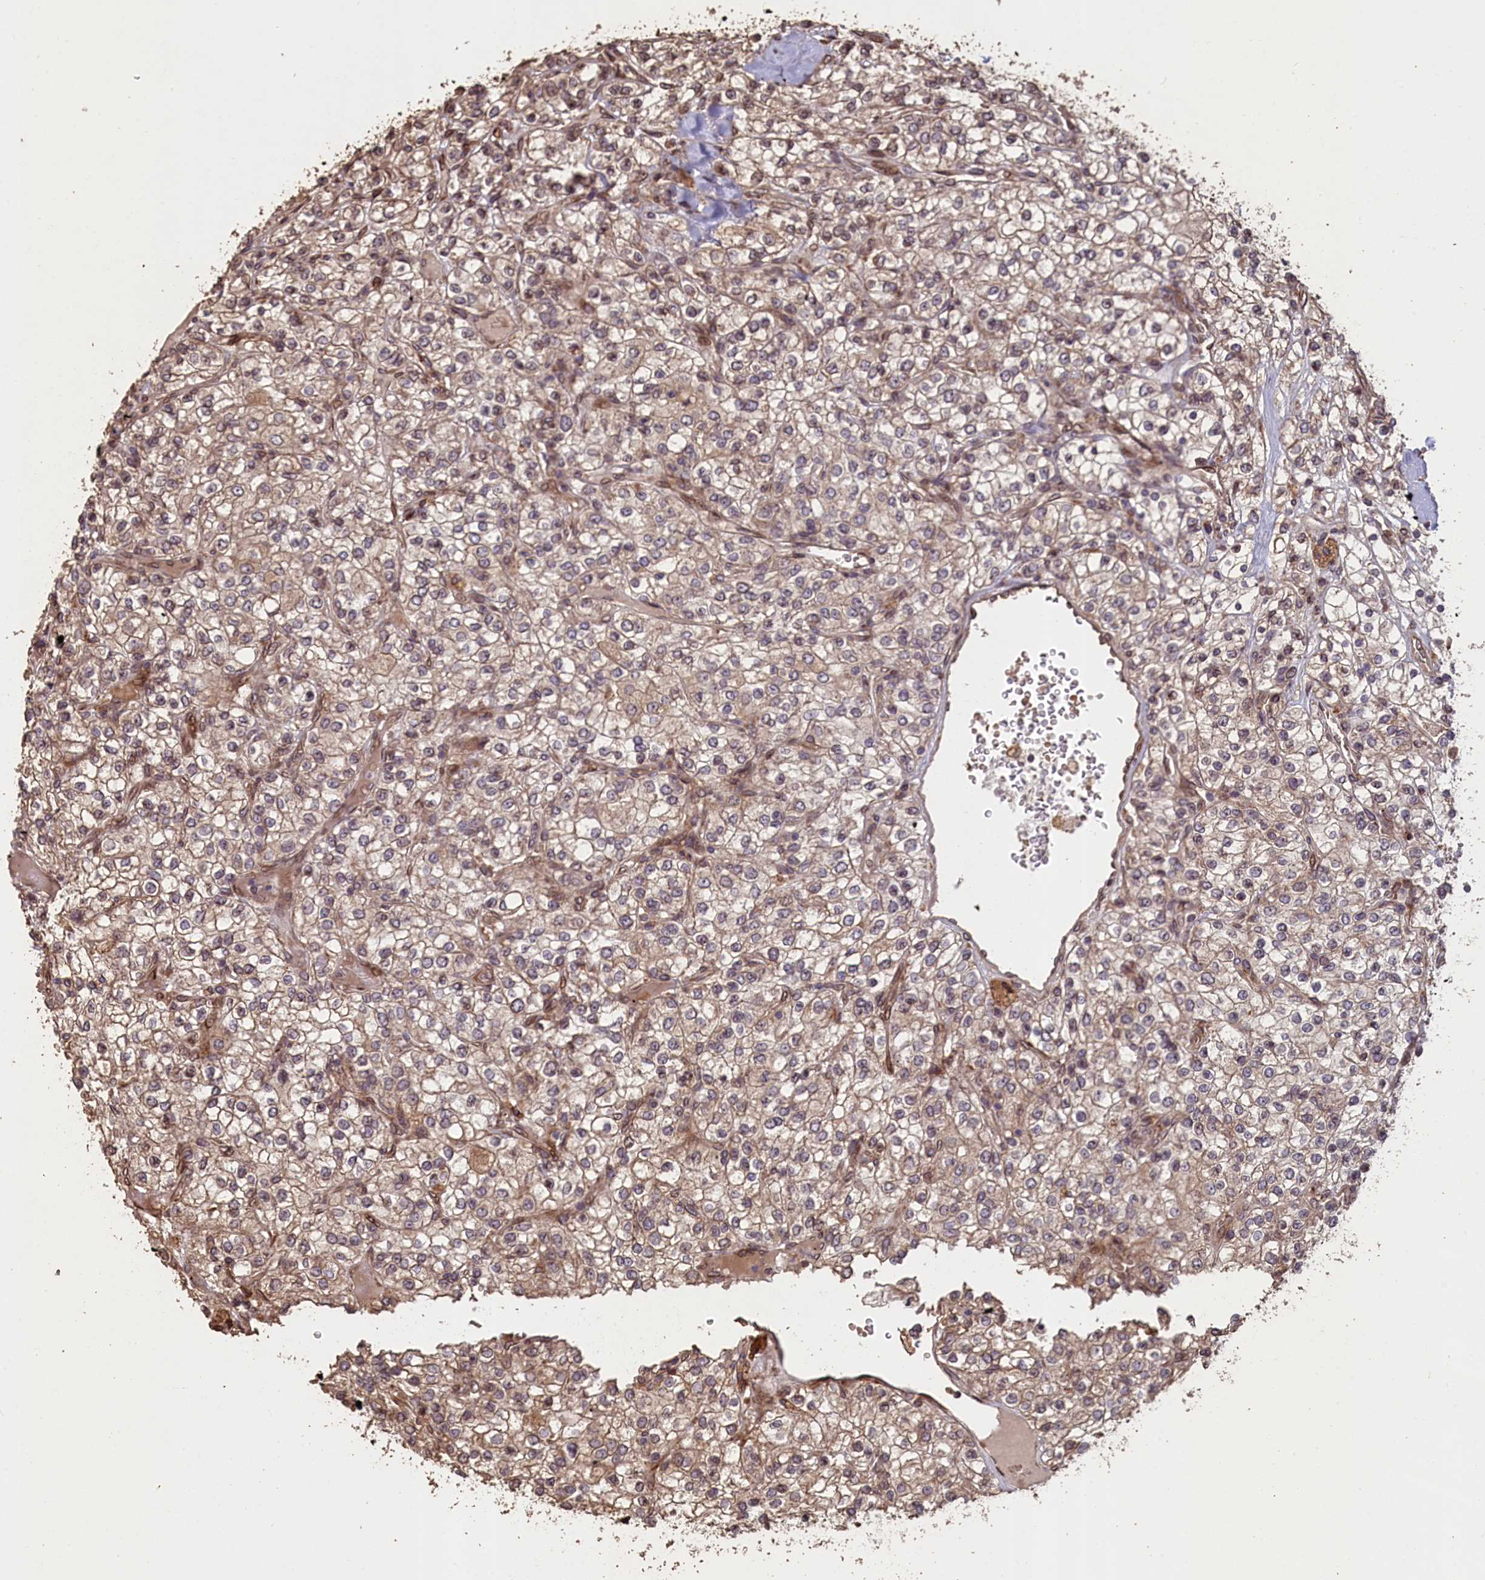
{"staining": {"intensity": "weak", "quantity": ">75%", "location": "cytoplasmic/membranous"}, "tissue": "renal cancer", "cell_type": "Tumor cells", "image_type": "cancer", "snomed": [{"axis": "morphology", "description": "Adenocarcinoma, NOS"}, {"axis": "topography", "description": "Kidney"}], "caption": "Immunohistochemistry staining of renal cancer, which displays low levels of weak cytoplasmic/membranous staining in approximately >75% of tumor cells indicating weak cytoplasmic/membranous protein expression. The staining was performed using DAB (3,3'-diaminobenzidine) (brown) for protein detection and nuclei were counterstained in hematoxylin (blue).", "gene": "SLC38A7", "patient": {"sex": "male", "age": 80}}